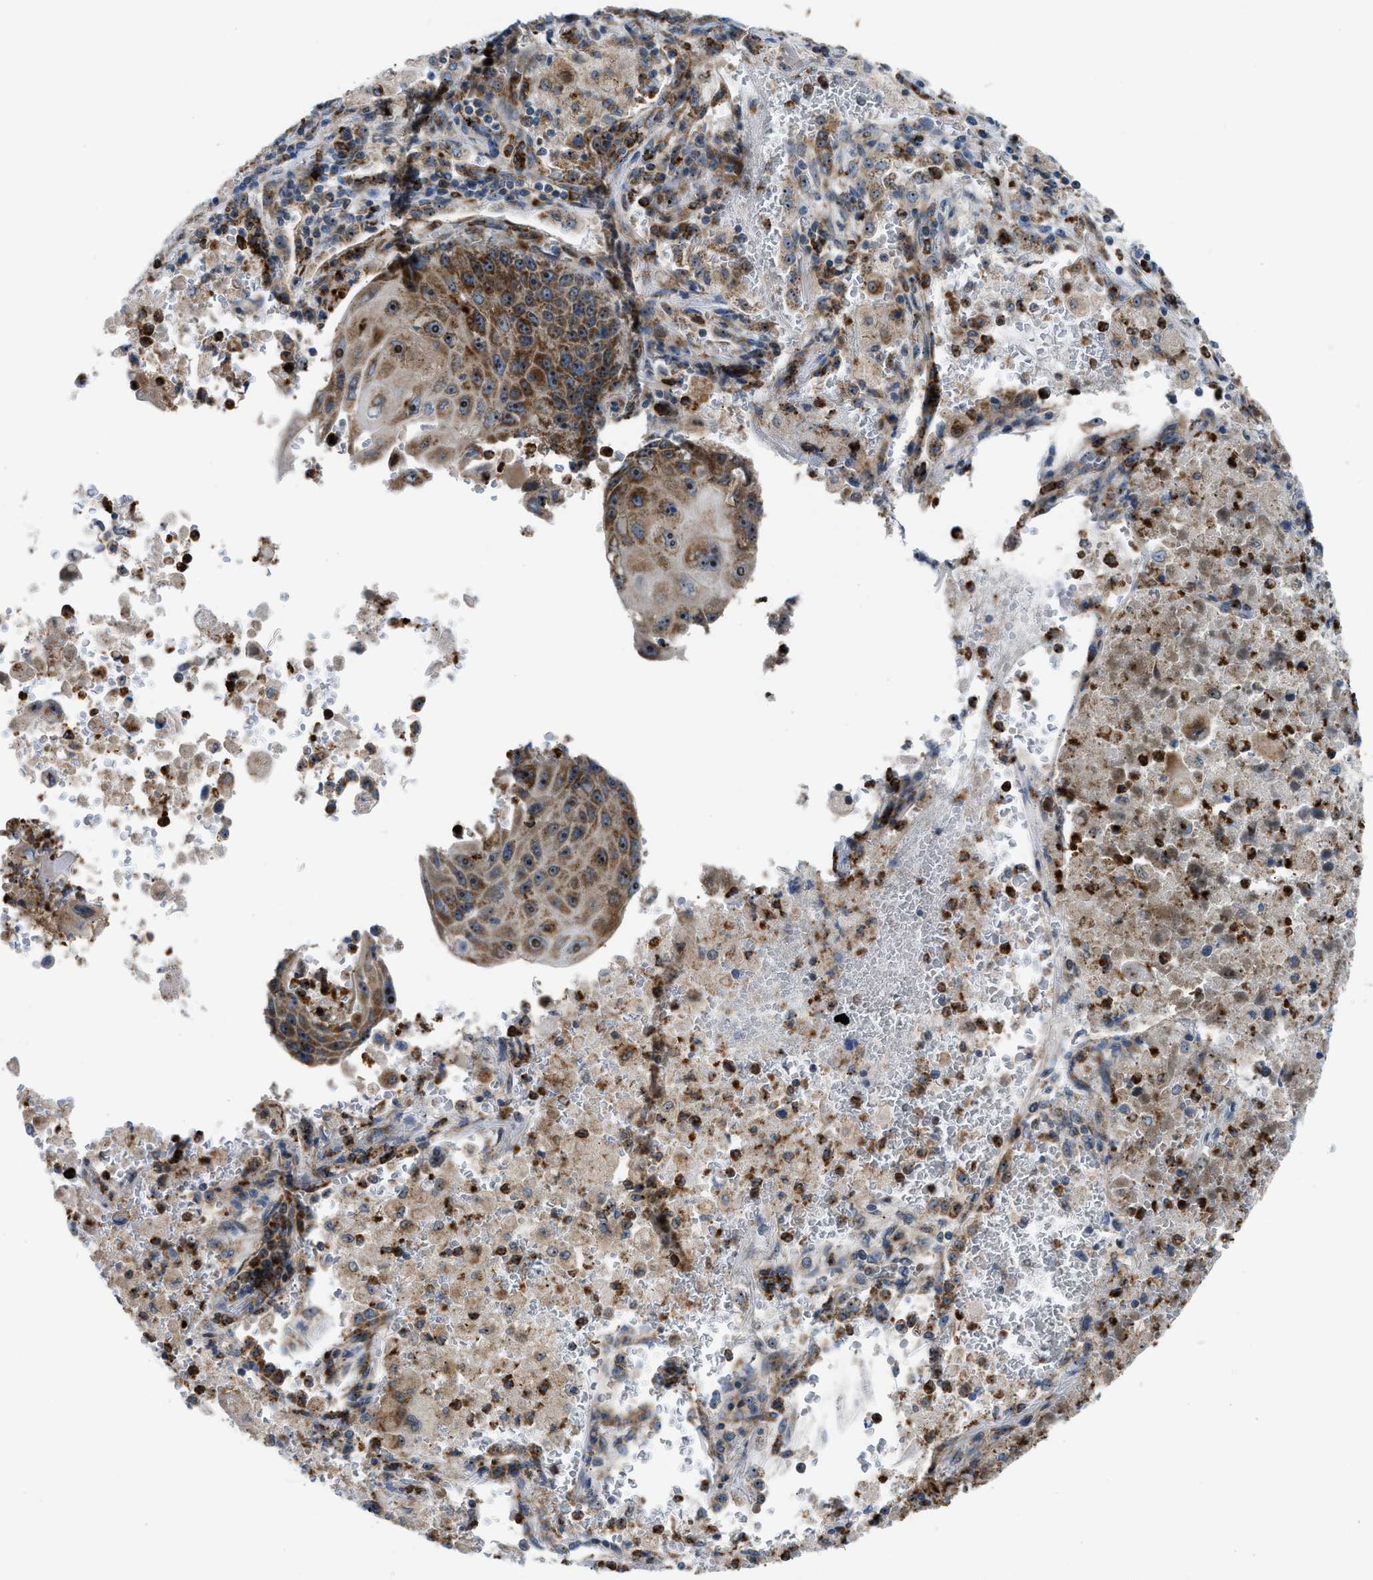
{"staining": {"intensity": "moderate", "quantity": ">75%", "location": "cytoplasmic/membranous,nuclear"}, "tissue": "lung cancer", "cell_type": "Tumor cells", "image_type": "cancer", "snomed": [{"axis": "morphology", "description": "Squamous cell carcinoma, NOS"}, {"axis": "topography", "description": "Lung"}], "caption": "Protein expression analysis of human lung cancer reveals moderate cytoplasmic/membranous and nuclear expression in about >75% of tumor cells. The protein is shown in brown color, while the nuclei are stained blue.", "gene": "TPH1", "patient": {"sex": "male", "age": 61}}